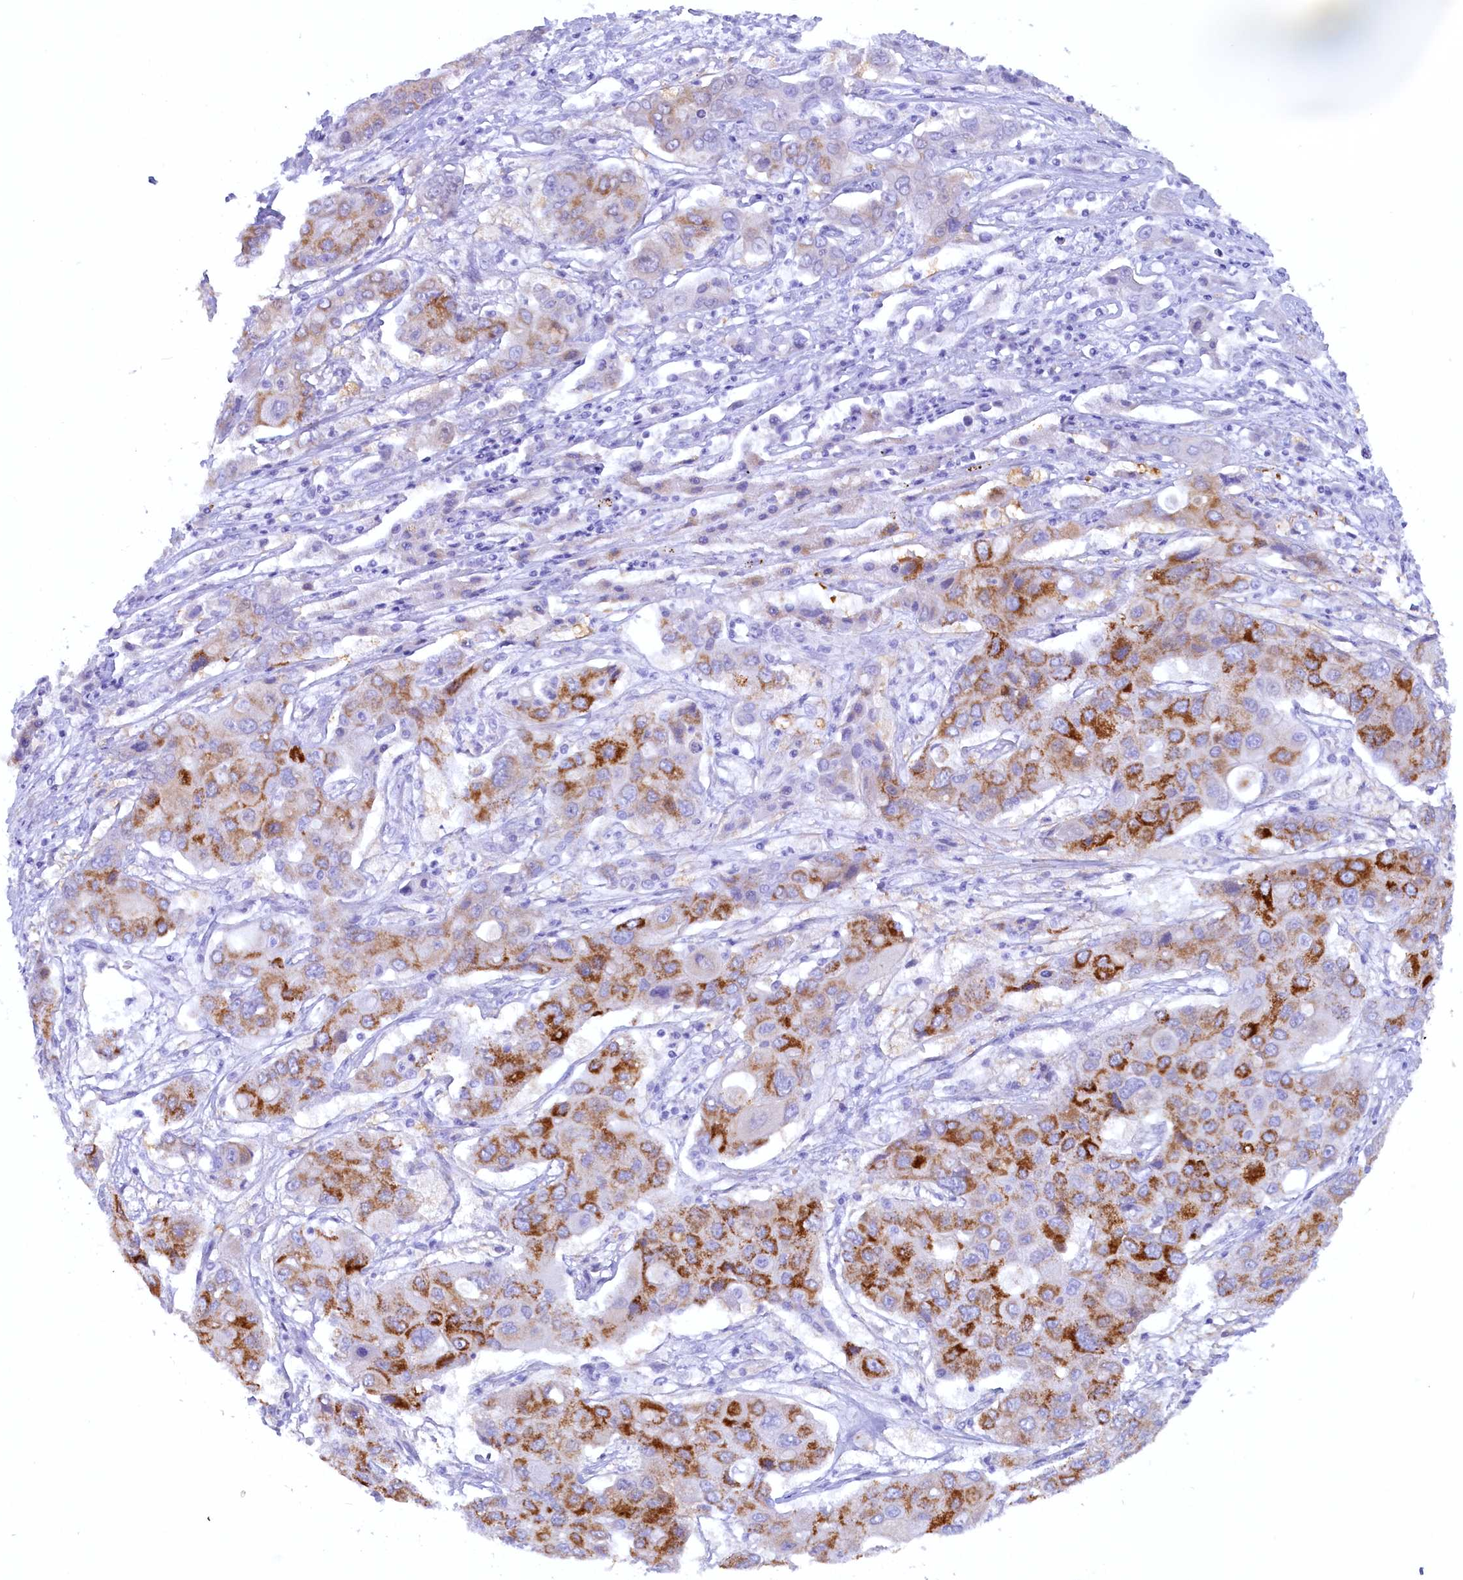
{"staining": {"intensity": "moderate", "quantity": "25%-75%", "location": "cytoplasmic/membranous"}, "tissue": "liver cancer", "cell_type": "Tumor cells", "image_type": "cancer", "snomed": [{"axis": "morphology", "description": "Cholangiocarcinoma"}, {"axis": "topography", "description": "Liver"}], "caption": "Liver cholangiocarcinoma tissue displays moderate cytoplasmic/membranous staining in about 25%-75% of tumor cells, visualized by immunohistochemistry.", "gene": "ZSWIM4", "patient": {"sex": "male", "age": 67}}